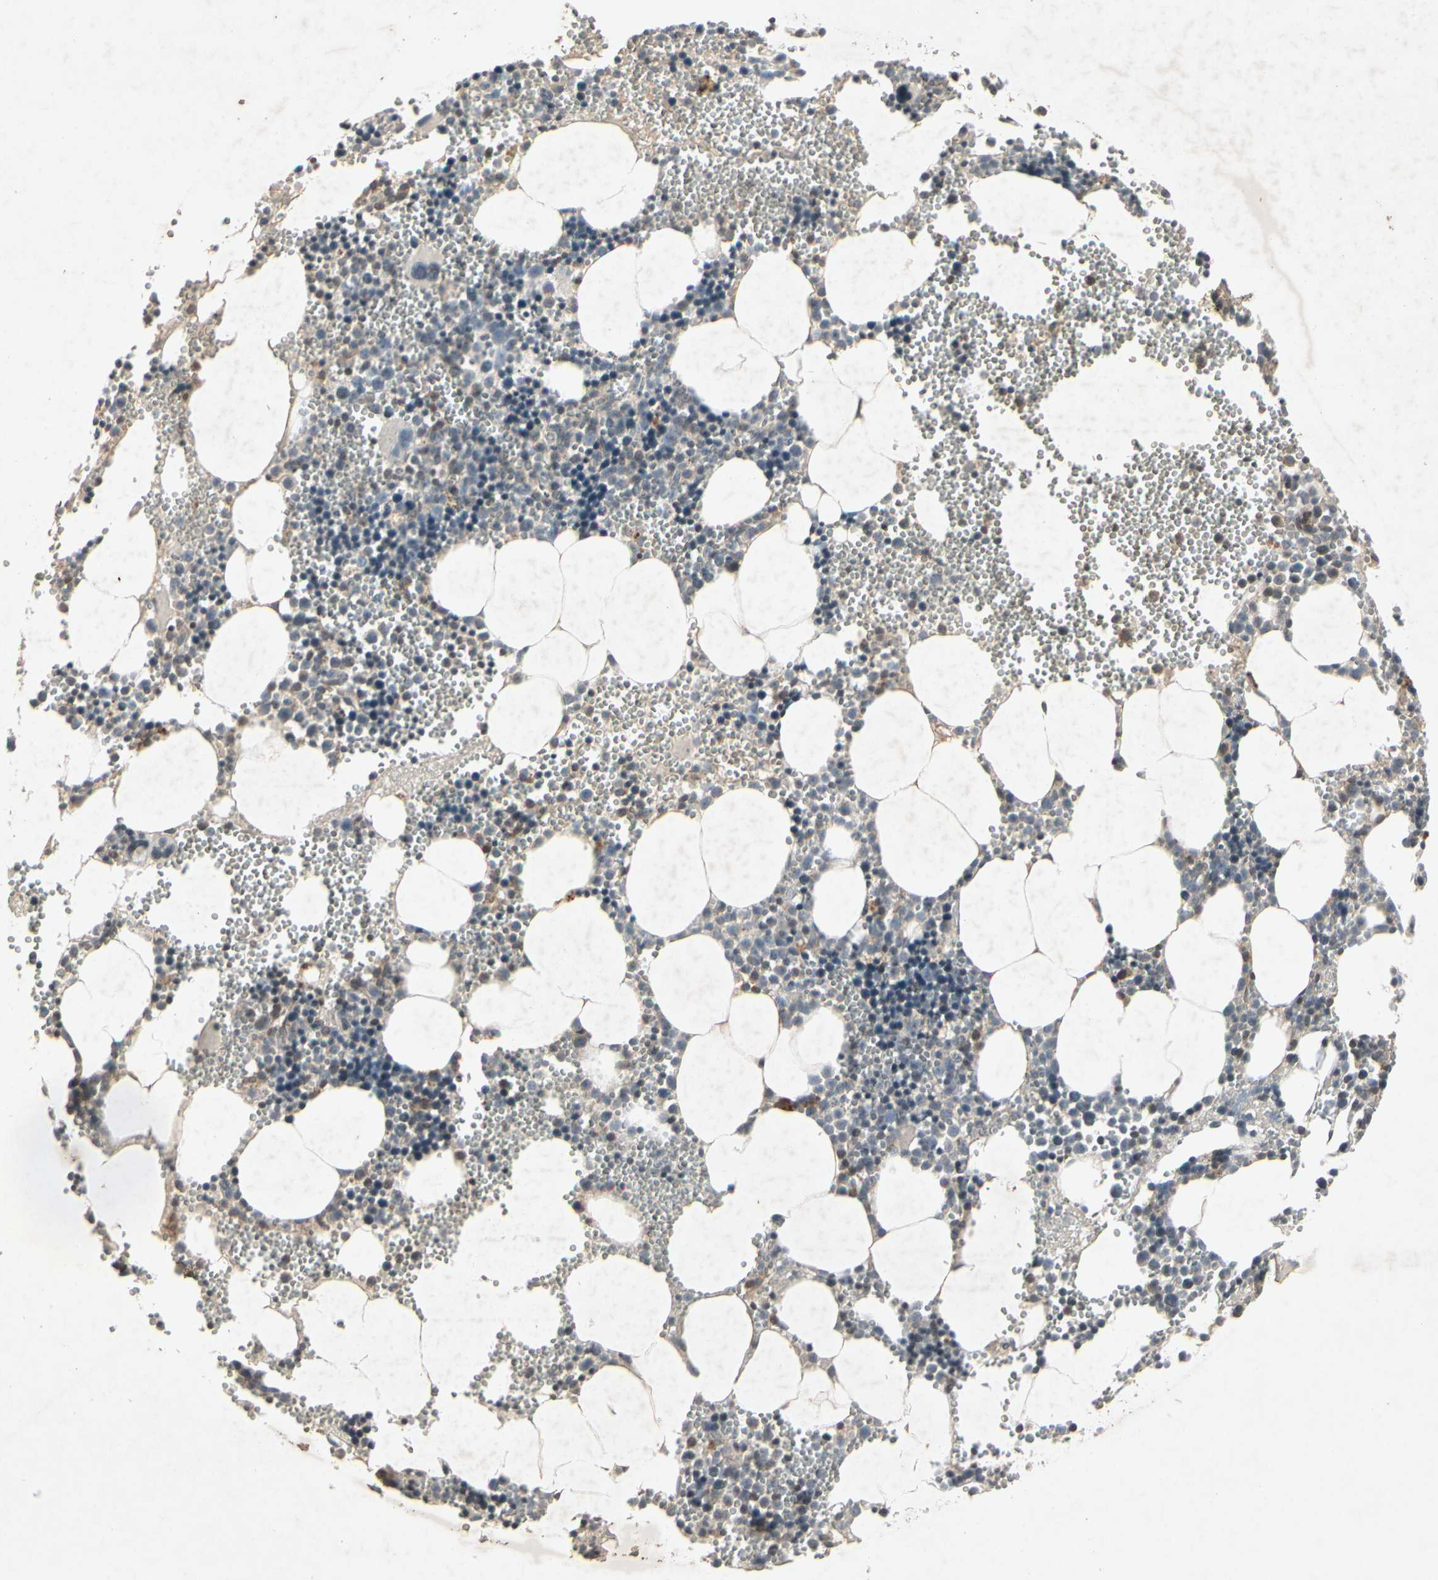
{"staining": {"intensity": "weak", "quantity": "<25%", "location": "cytoplasmic/membranous"}, "tissue": "bone marrow", "cell_type": "Hematopoietic cells", "image_type": "normal", "snomed": [{"axis": "morphology", "description": "Normal tissue, NOS"}, {"axis": "morphology", "description": "Inflammation, NOS"}, {"axis": "topography", "description": "Bone marrow"}], "caption": "The image exhibits no staining of hematopoietic cells in unremarkable bone marrow.", "gene": "TEK", "patient": {"sex": "male", "age": 42}}